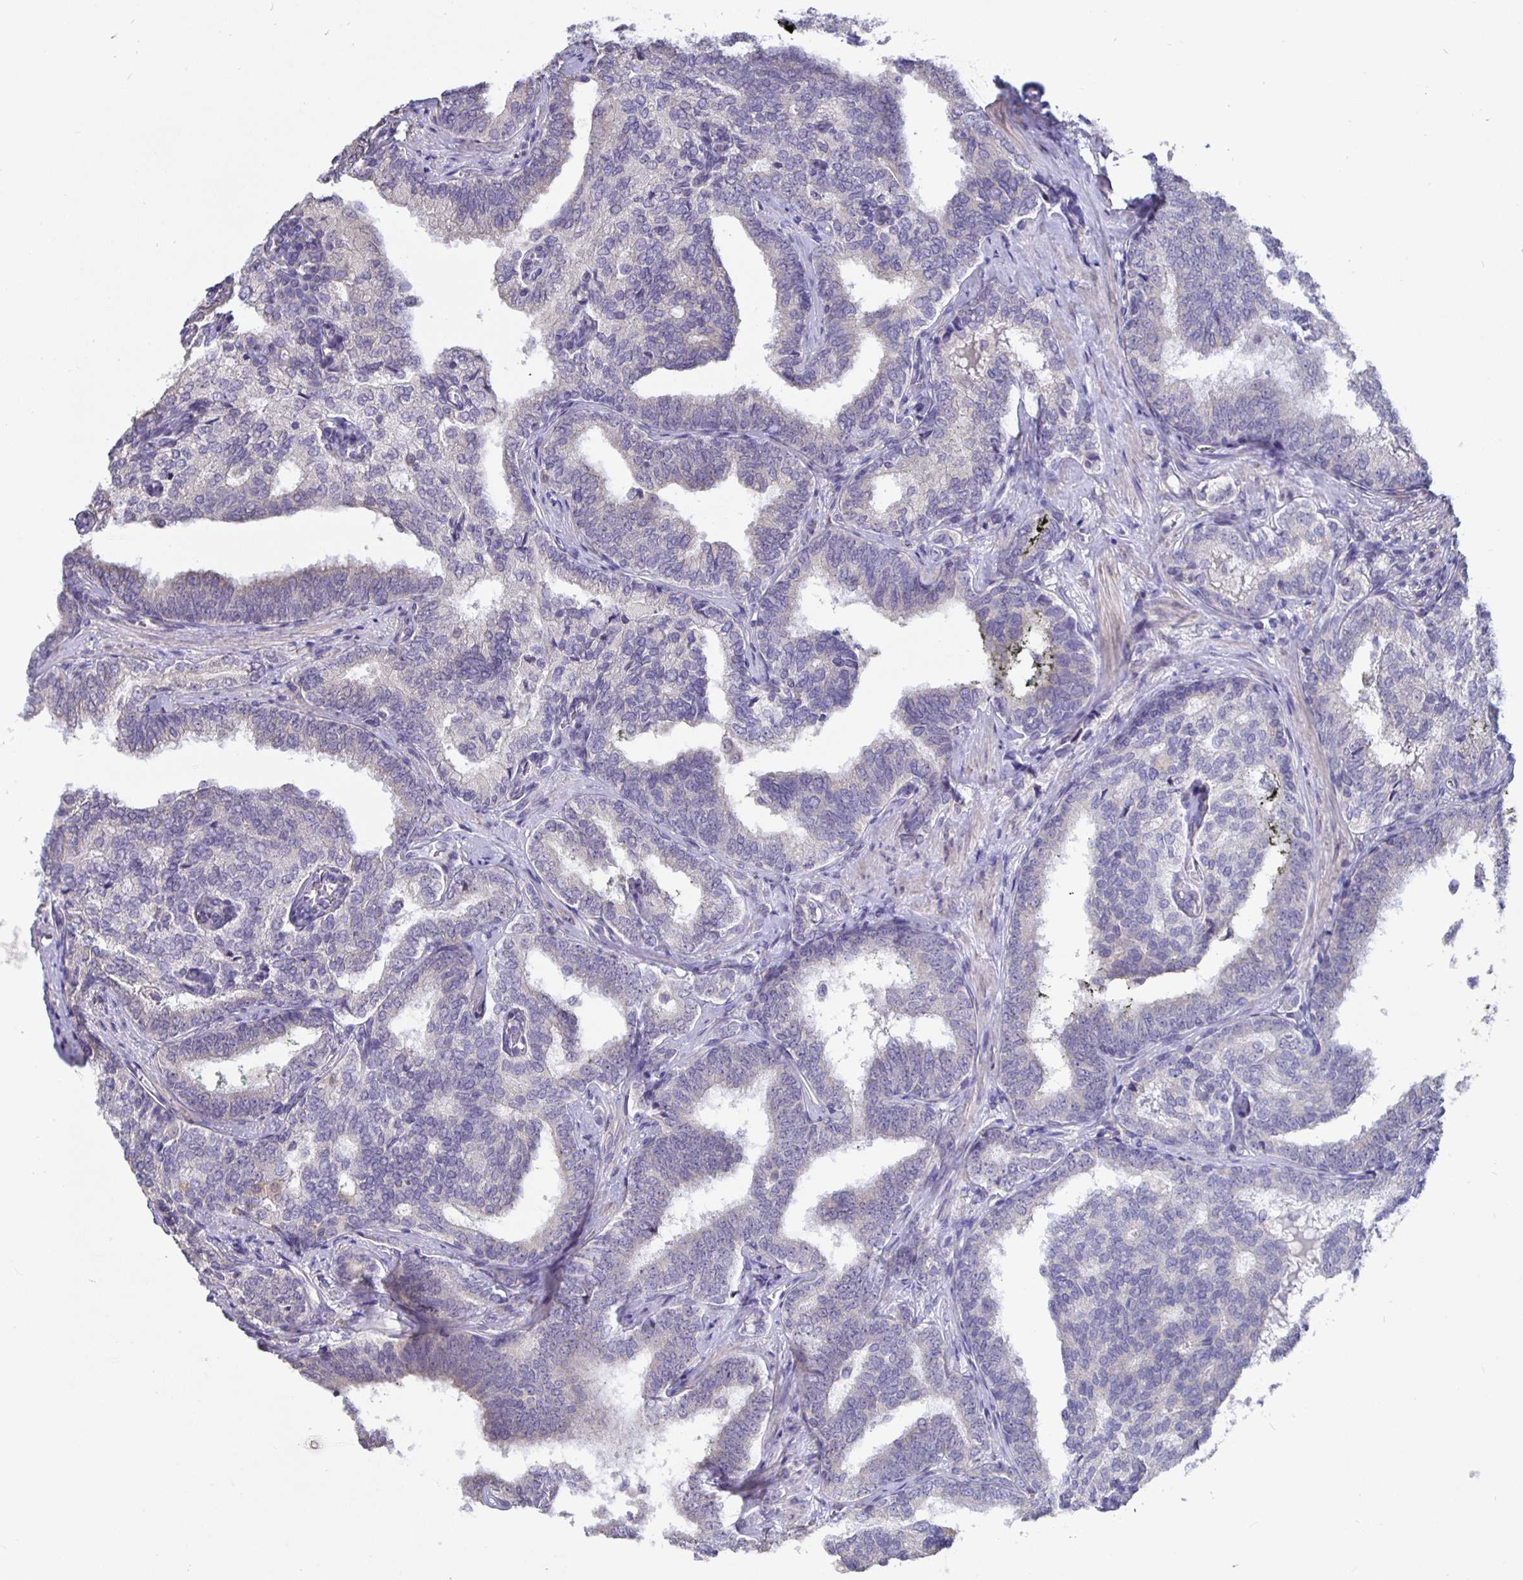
{"staining": {"intensity": "negative", "quantity": "none", "location": "none"}, "tissue": "prostate cancer", "cell_type": "Tumor cells", "image_type": "cancer", "snomed": [{"axis": "morphology", "description": "Adenocarcinoma, High grade"}, {"axis": "topography", "description": "Prostate"}], "caption": "Tumor cells show no significant positivity in adenocarcinoma (high-grade) (prostate).", "gene": "DNAI2", "patient": {"sex": "male", "age": 72}}